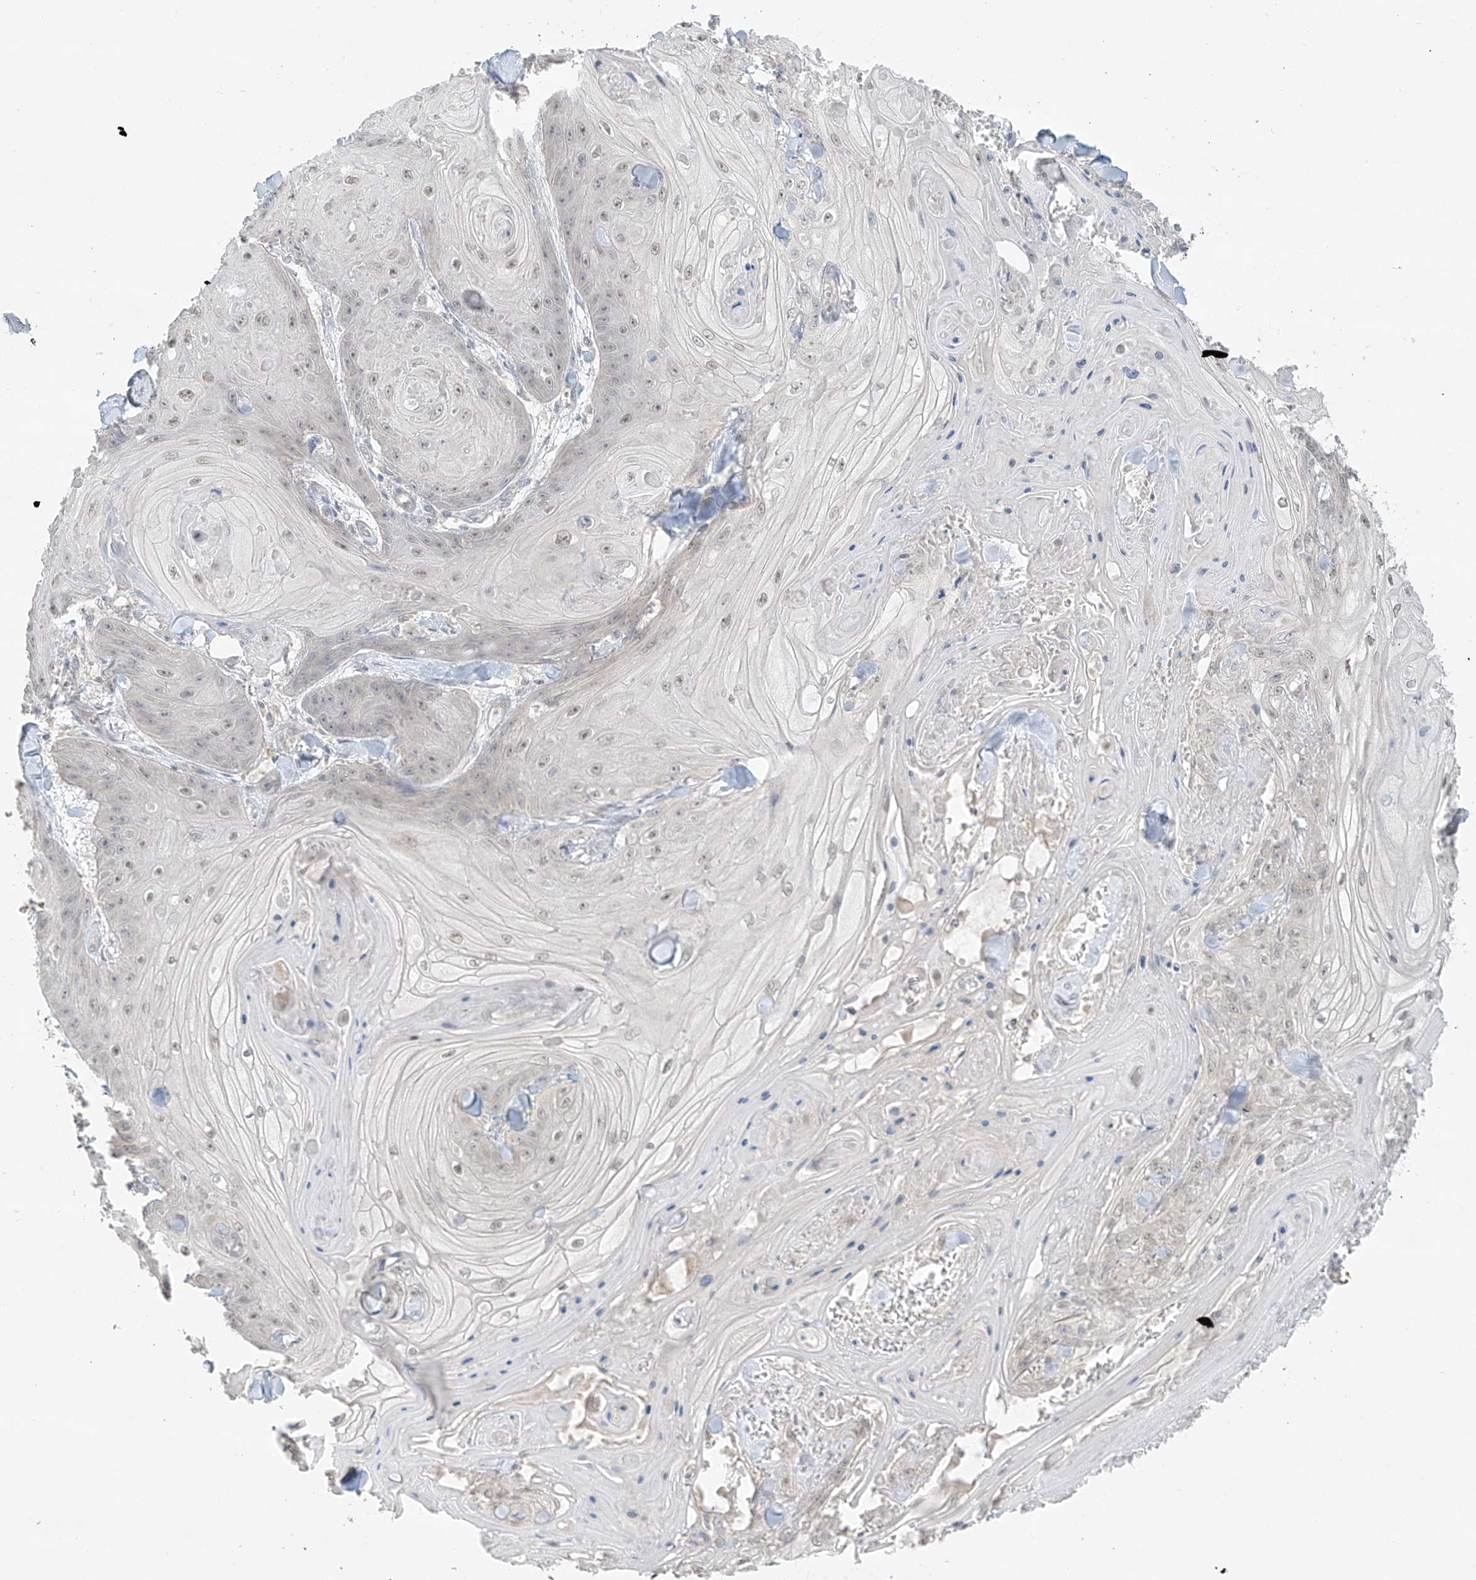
{"staining": {"intensity": "negative", "quantity": "none", "location": "none"}, "tissue": "skin cancer", "cell_type": "Tumor cells", "image_type": "cancer", "snomed": [{"axis": "morphology", "description": "Squamous cell carcinoma, NOS"}, {"axis": "topography", "description": "Skin"}], "caption": "DAB (3,3'-diaminobenzidine) immunohistochemical staining of human squamous cell carcinoma (skin) displays no significant expression in tumor cells.", "gene": "ANGEL2", "patient": {"sex": "male", "age": 74}}